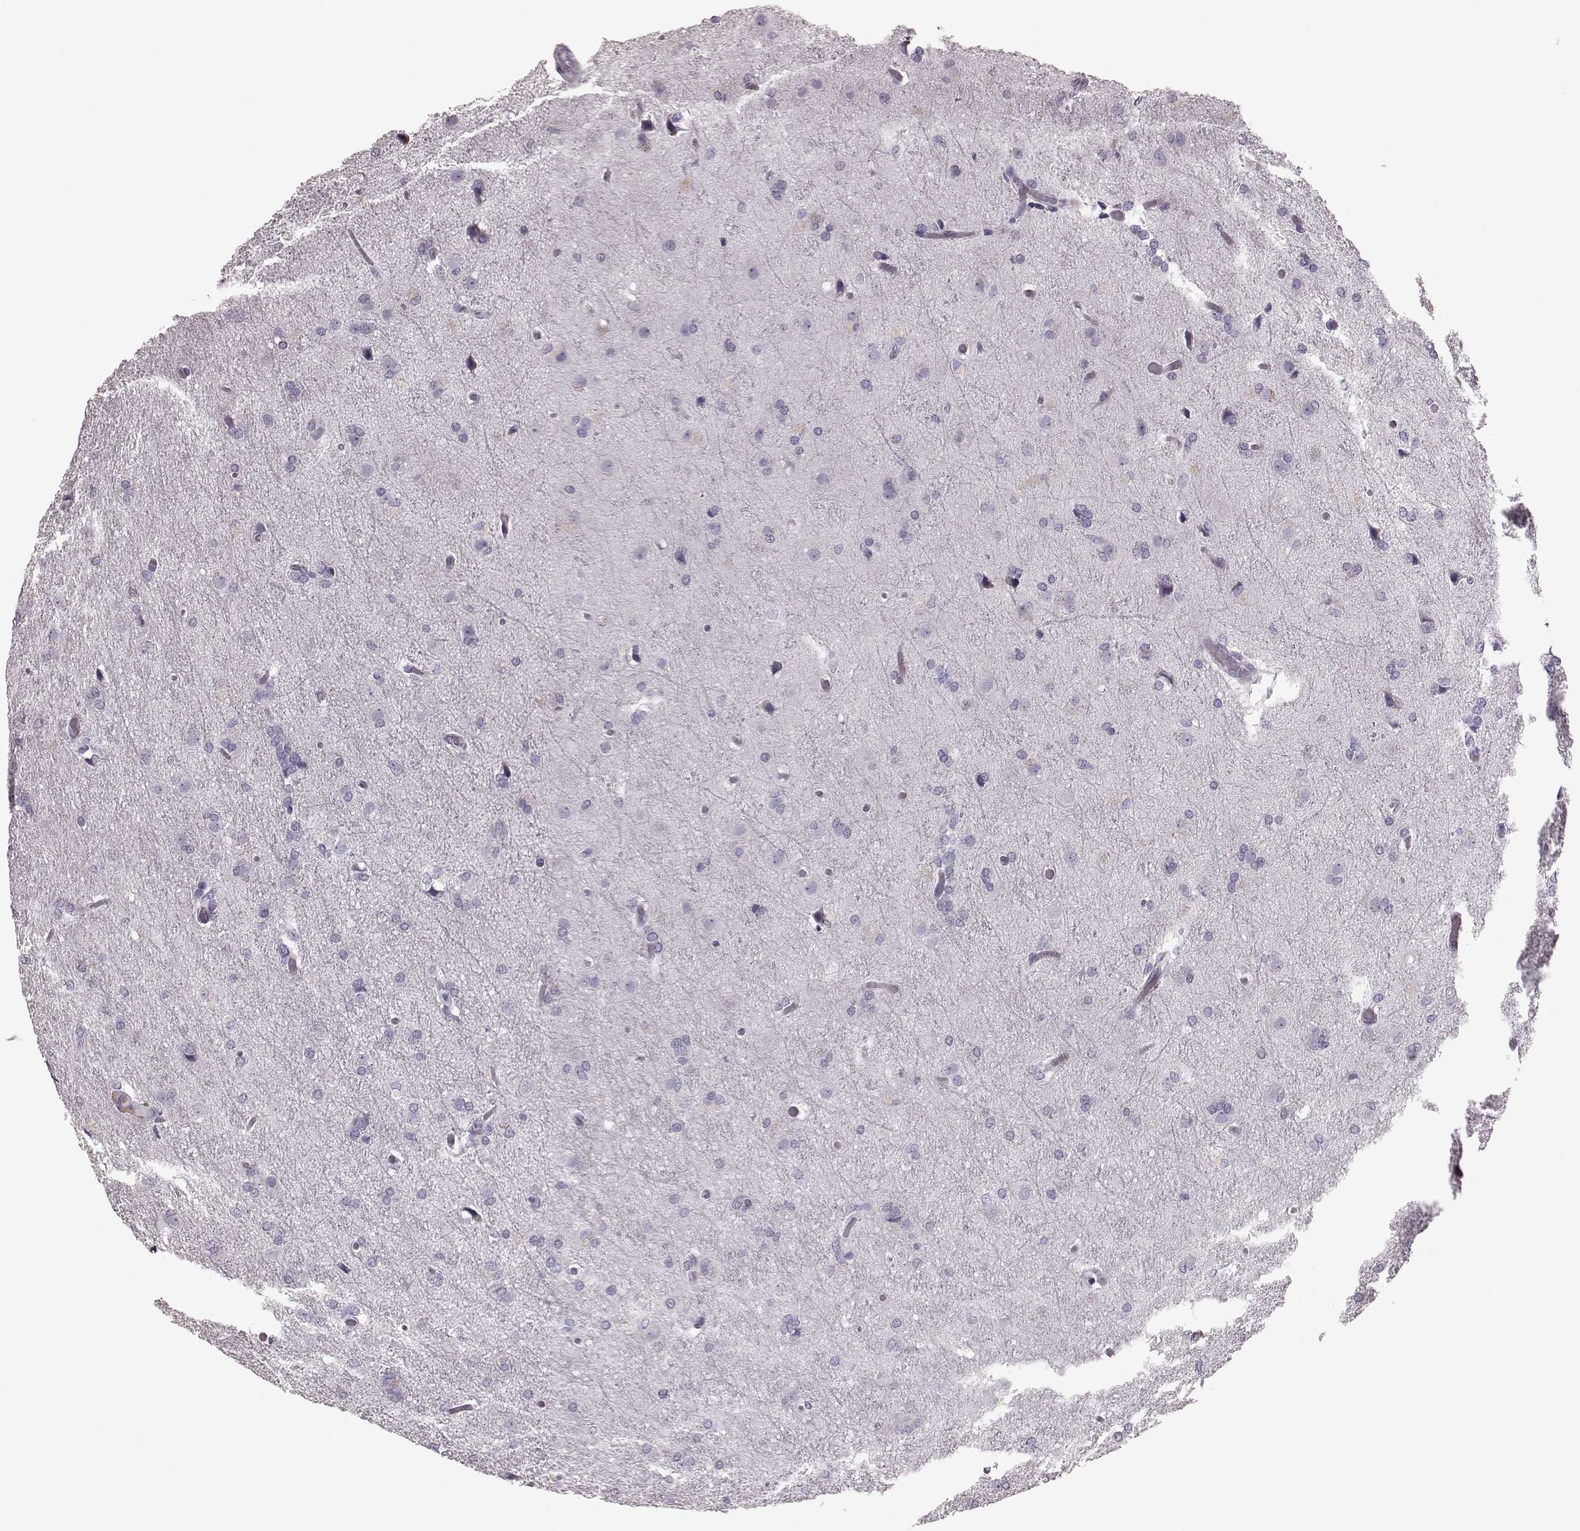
{"staining": {"intensity": "negative", "quantity": "none", "location": "none"}, "tissue": "glioma", "cell_type": "Tumor cells", "image_type": "cancer", "snomed": [{"axis": "morphology", "description": "Glioma, malignant, High grade"}, {"axis": "topography", "description": "Brain"}], "caption": "Malignant glioma (high-grade) stained for a protein using immunohistochemistry displays no positivity tumor cells.", "gene": "CRYBA2", "patient": {"sex": "male", "age": 68}}